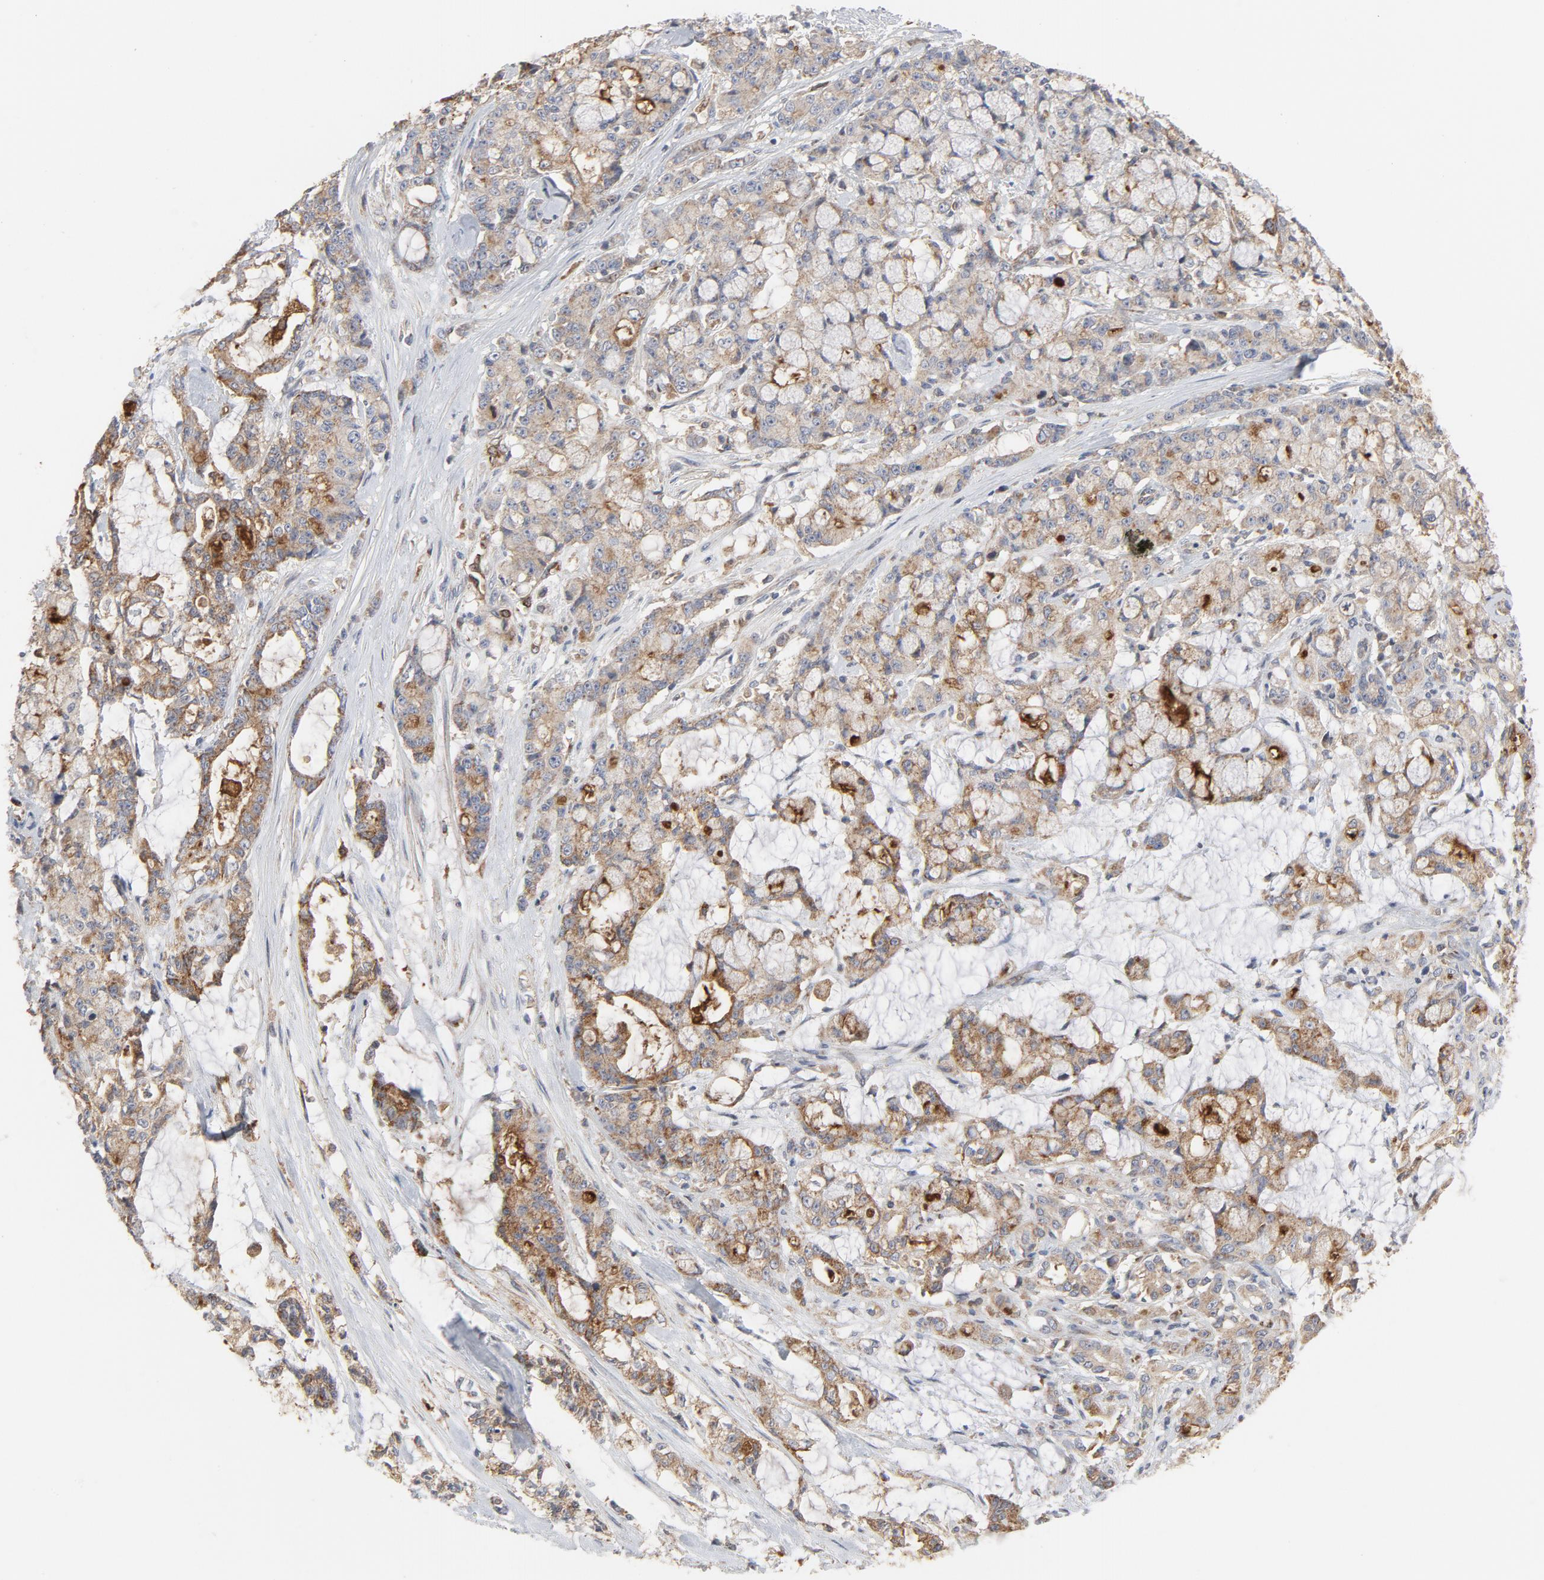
{"staining": {"intensity": "moderate", "quantity": ">75%", "location": "cytoplasmic/membranous"}, "tissue": "pancreatic cancer", "cell_type": "Tumor cells", "image_type": "cancer", "snomed": [{"axis": "morphology", "description": "Adenocarcinoma, NOS"}, {"axis": "topography", "description": "Pancreas"}], "caption": "Protein expression by immunohistochemistry (IHC) reveals moderate cytoplasmic/membranous expression in about >75% of tumor cells in adenocarcinoma (pancreatic). The staining is performed using DAB (3,3'-diaminobenzidine) brown chromogen to label protein expression. The nuclei are counter-stained blue using hematoxylin.", "gene": "RAPGEF4", "patient": {"sex": "female", "age": 73}}